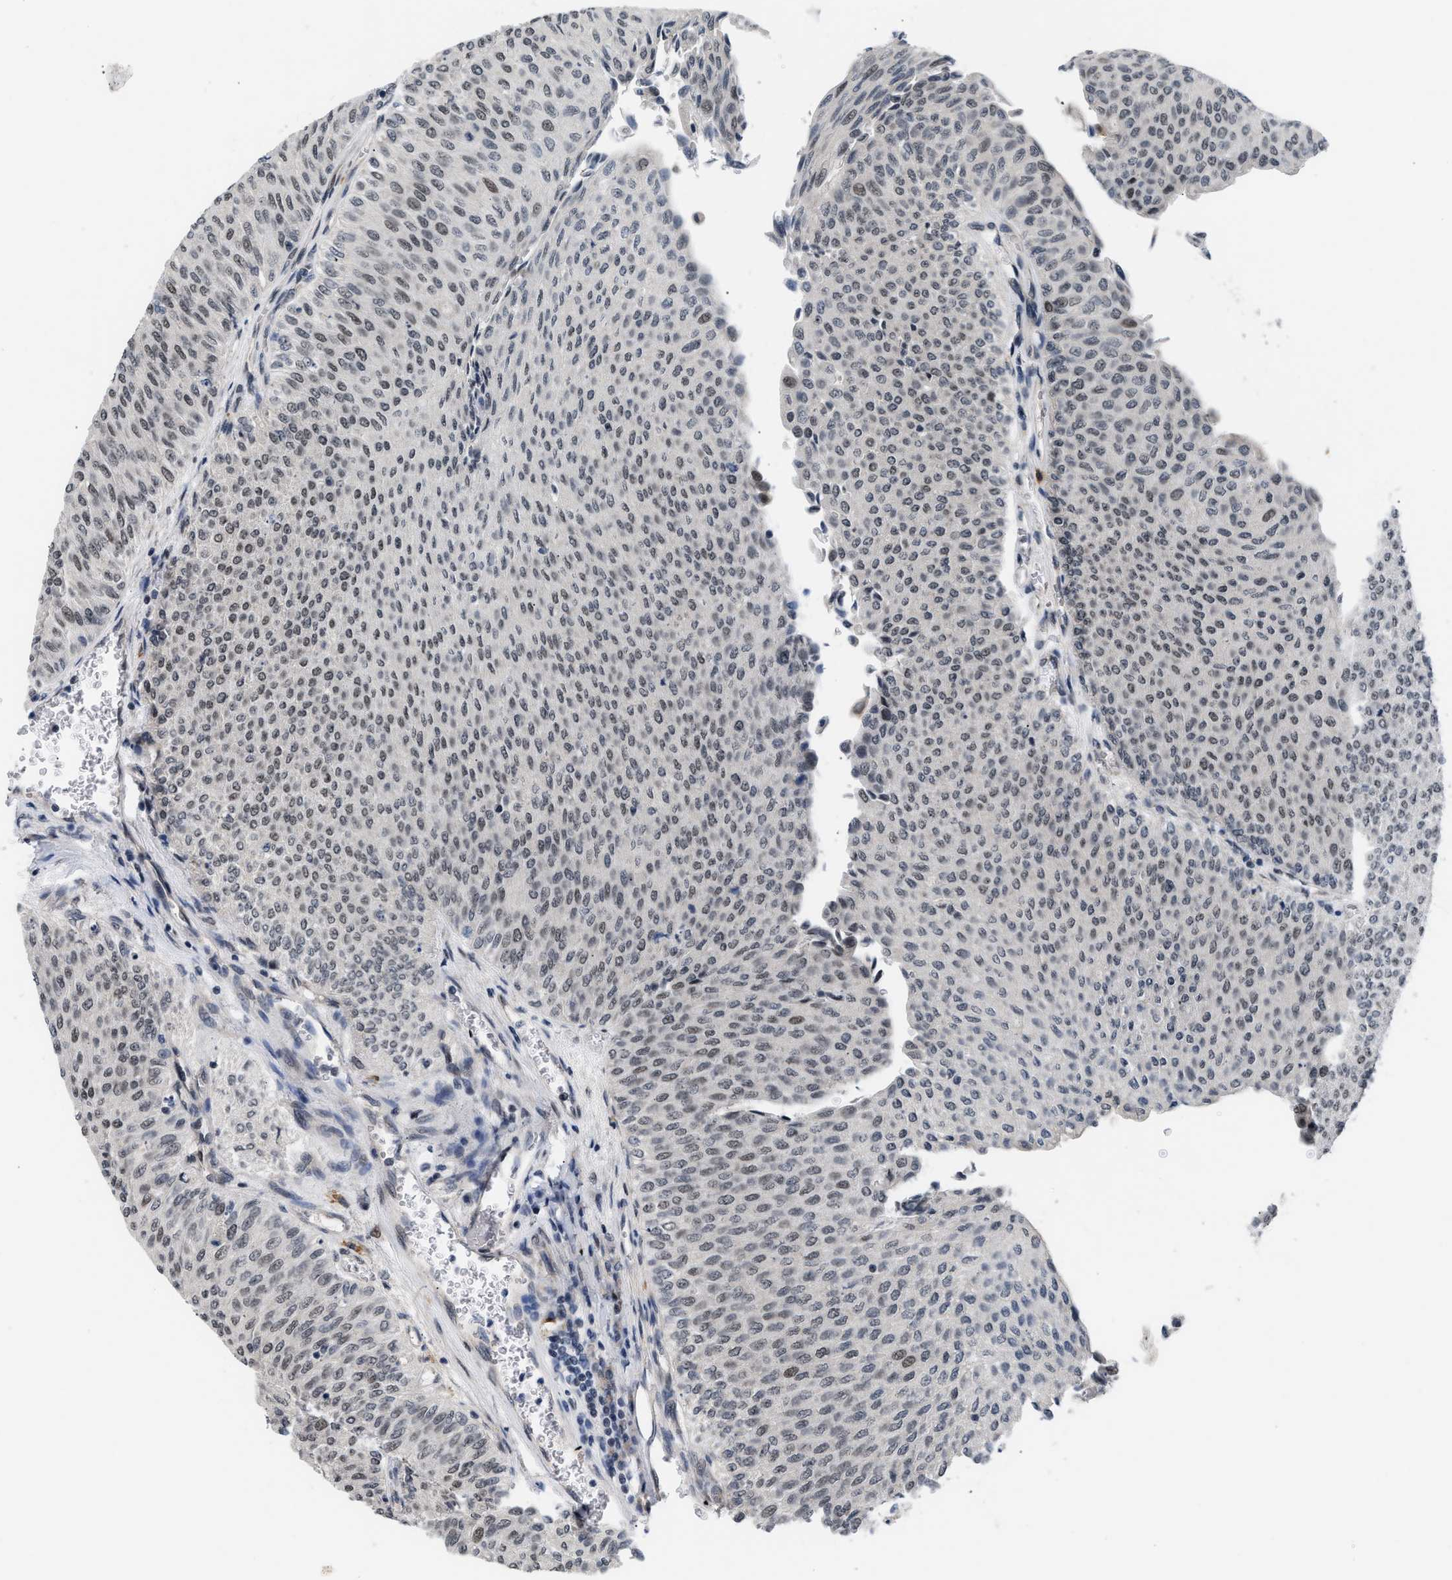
{"staining": {"intensity": "weak", "quantity": ">75%", "location": "nuclear"}, "tissue": "urothelial cancer", "cell_type": "Tumor cells", "image_type": "cancer", "snomed": [{"axis": "morphology", "description": "Urothelial carcinoma, Low grade"}, {"axis": "topography", "description": "Urinary bladder"}], "caption": "Protein analysis of urothelial cancer tissue exhibits weak nuclear staining in approximately >75% of tumor cells.", "gene": "TXNRD3", "patient": {"sex": "male", "age": 78}}